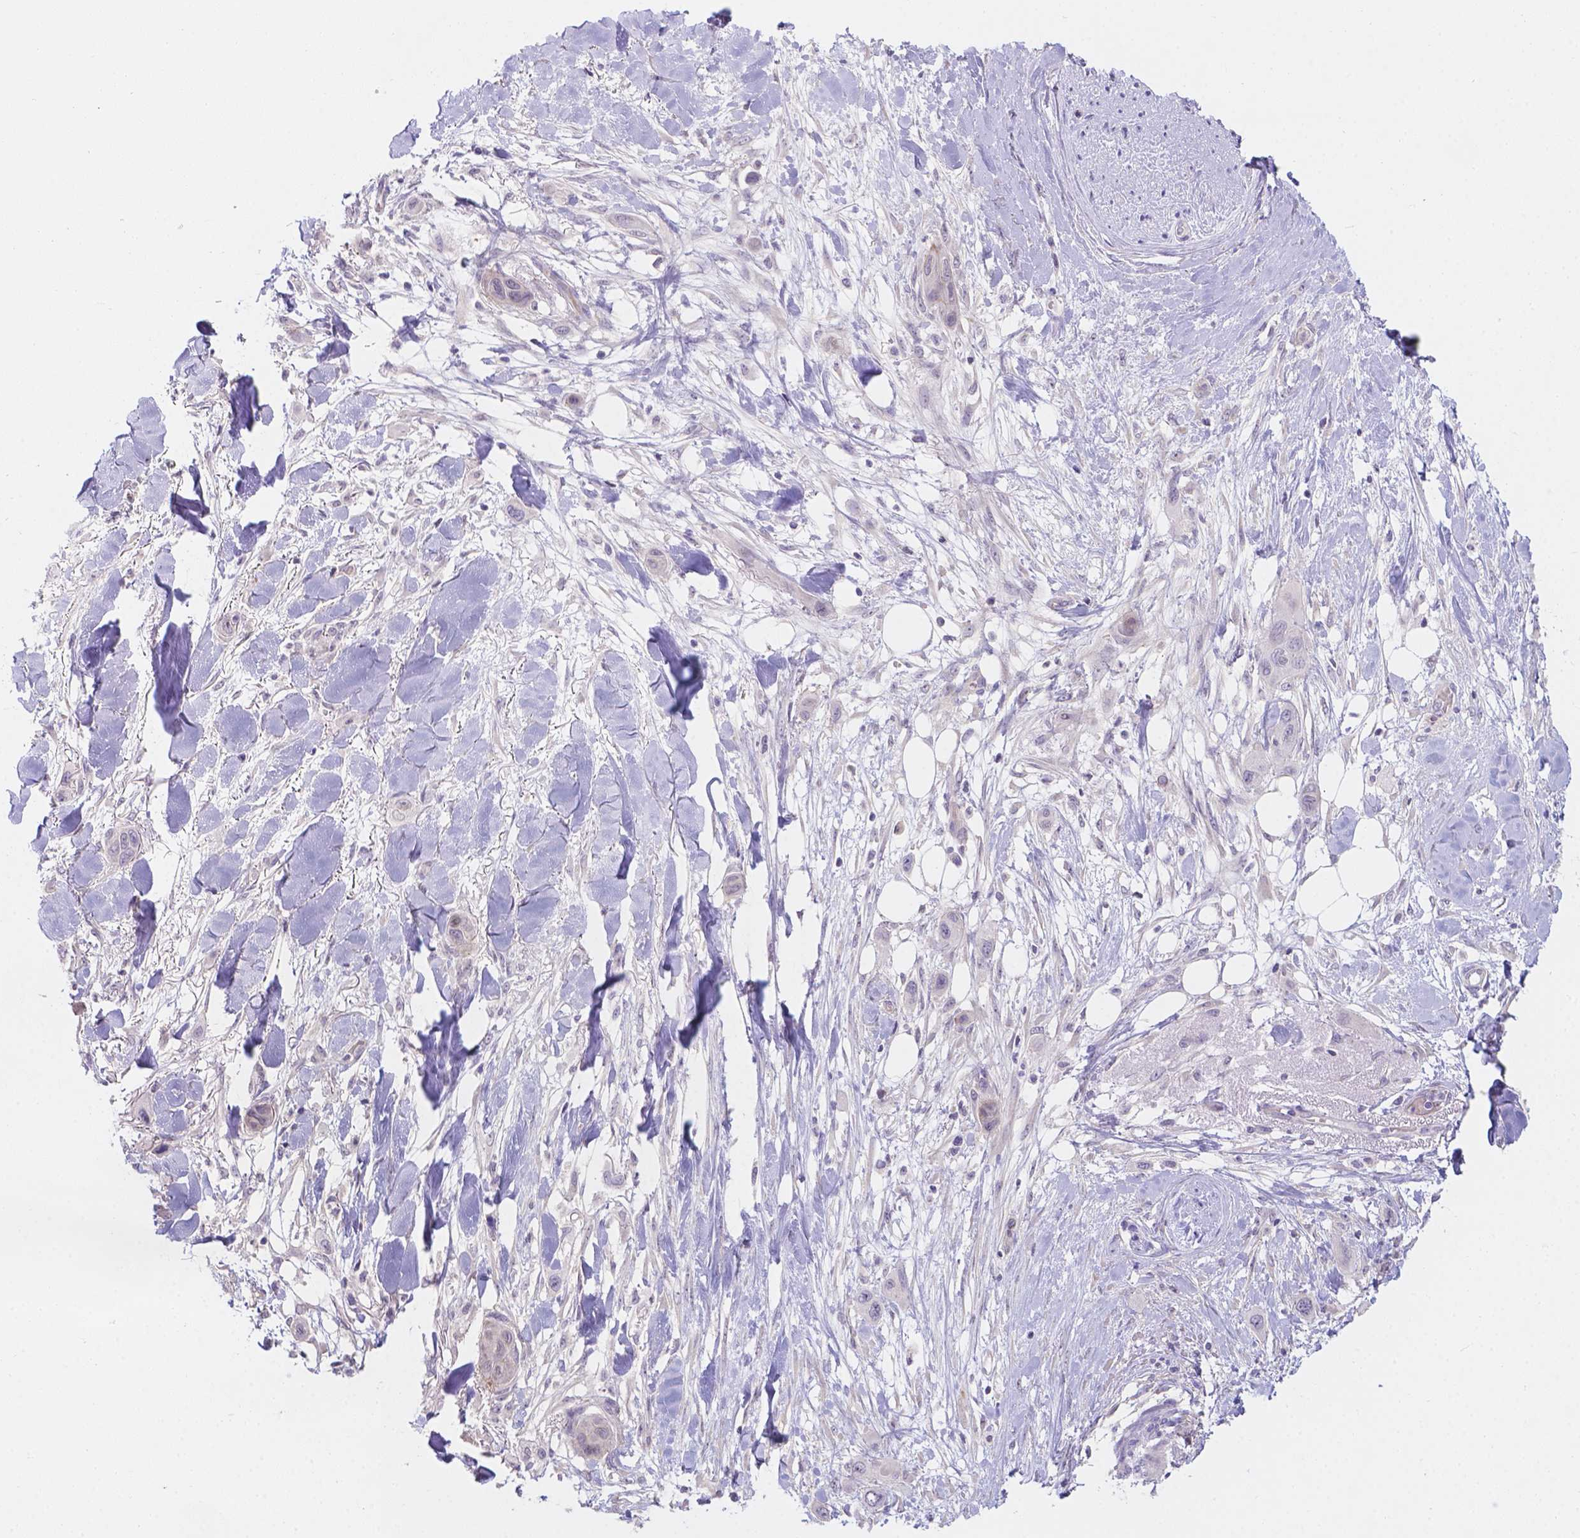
{"staining": {"intensity": "negative", "quantity": "none", "location": "none"}, "tissue": "skin cancer", "cell_type": "Tumor cells", "image_type": "cancer", "snomed": [{"axis": "morphology", "description": "Squamous cell carcinoma, NOS"}, {"axis": "topography", "description": "Skin"}], "caption": "Immunohistochemistry (IHC) image of neoplastic tissue: human squamous cell carcinoma (skin) stained with DAB (3,3'-diaminobenzidine) displays no significant protein staining in tumor cells.", "gene": "CD96", "patient": {"sex": "male", "age": 79}}